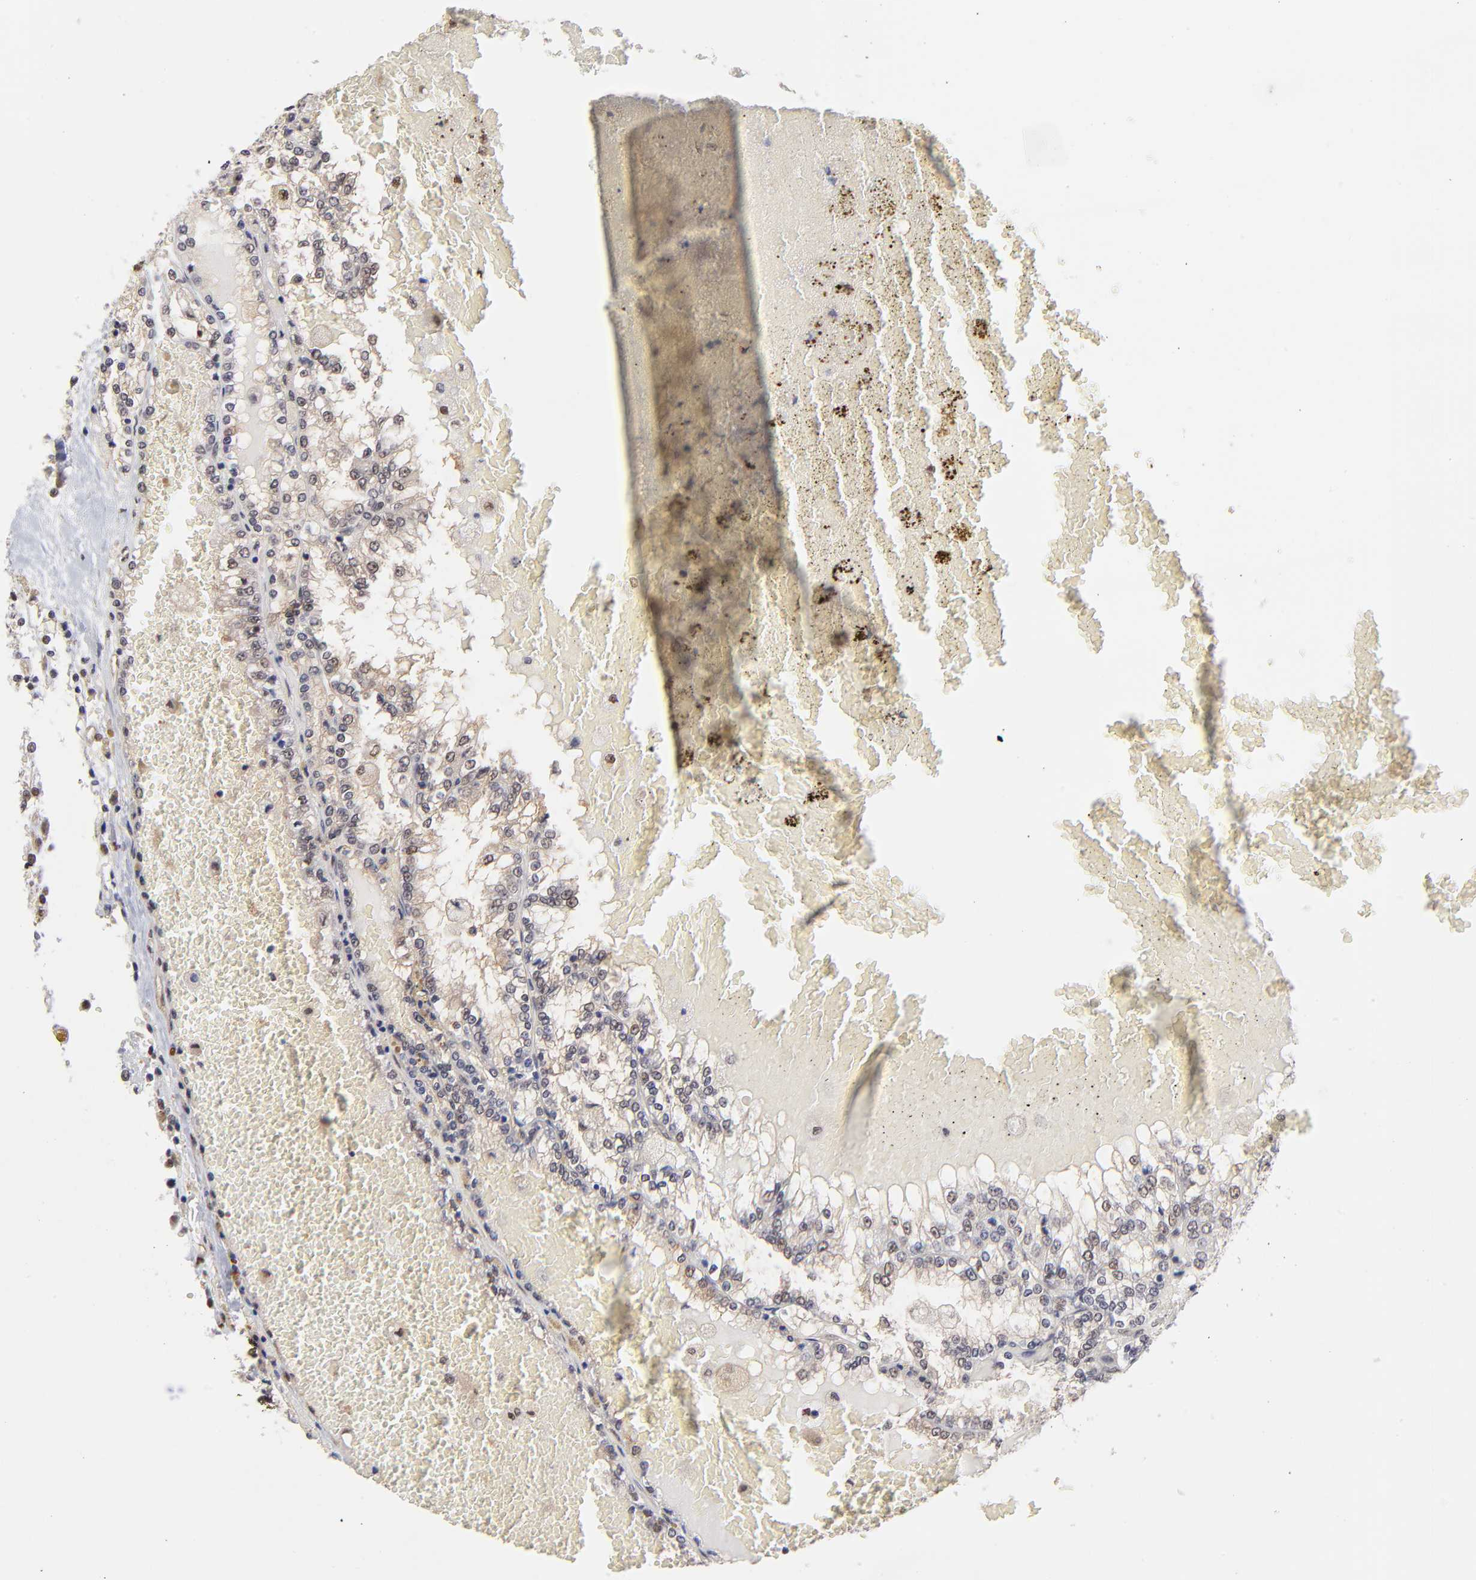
{"staining": {"intensity": "weak", "quantity": "<25%", "location": "nuclear"}, "tissue": "renal cancer", "cell_type": "Tumor cells", "image_type": "cancer", "snomed": [{"axis": "morphology", "description": "Adenocarcinoma, NOS"}, {"axis": "topography", "description": "Kidney"}], "caption": "The IHC photomicrograph has no significant positivity in tumor cells of adenocarcinoma (renal) tissue.", "gene": "PSMC4", "patient": {"sex": "female", "age": 56}}